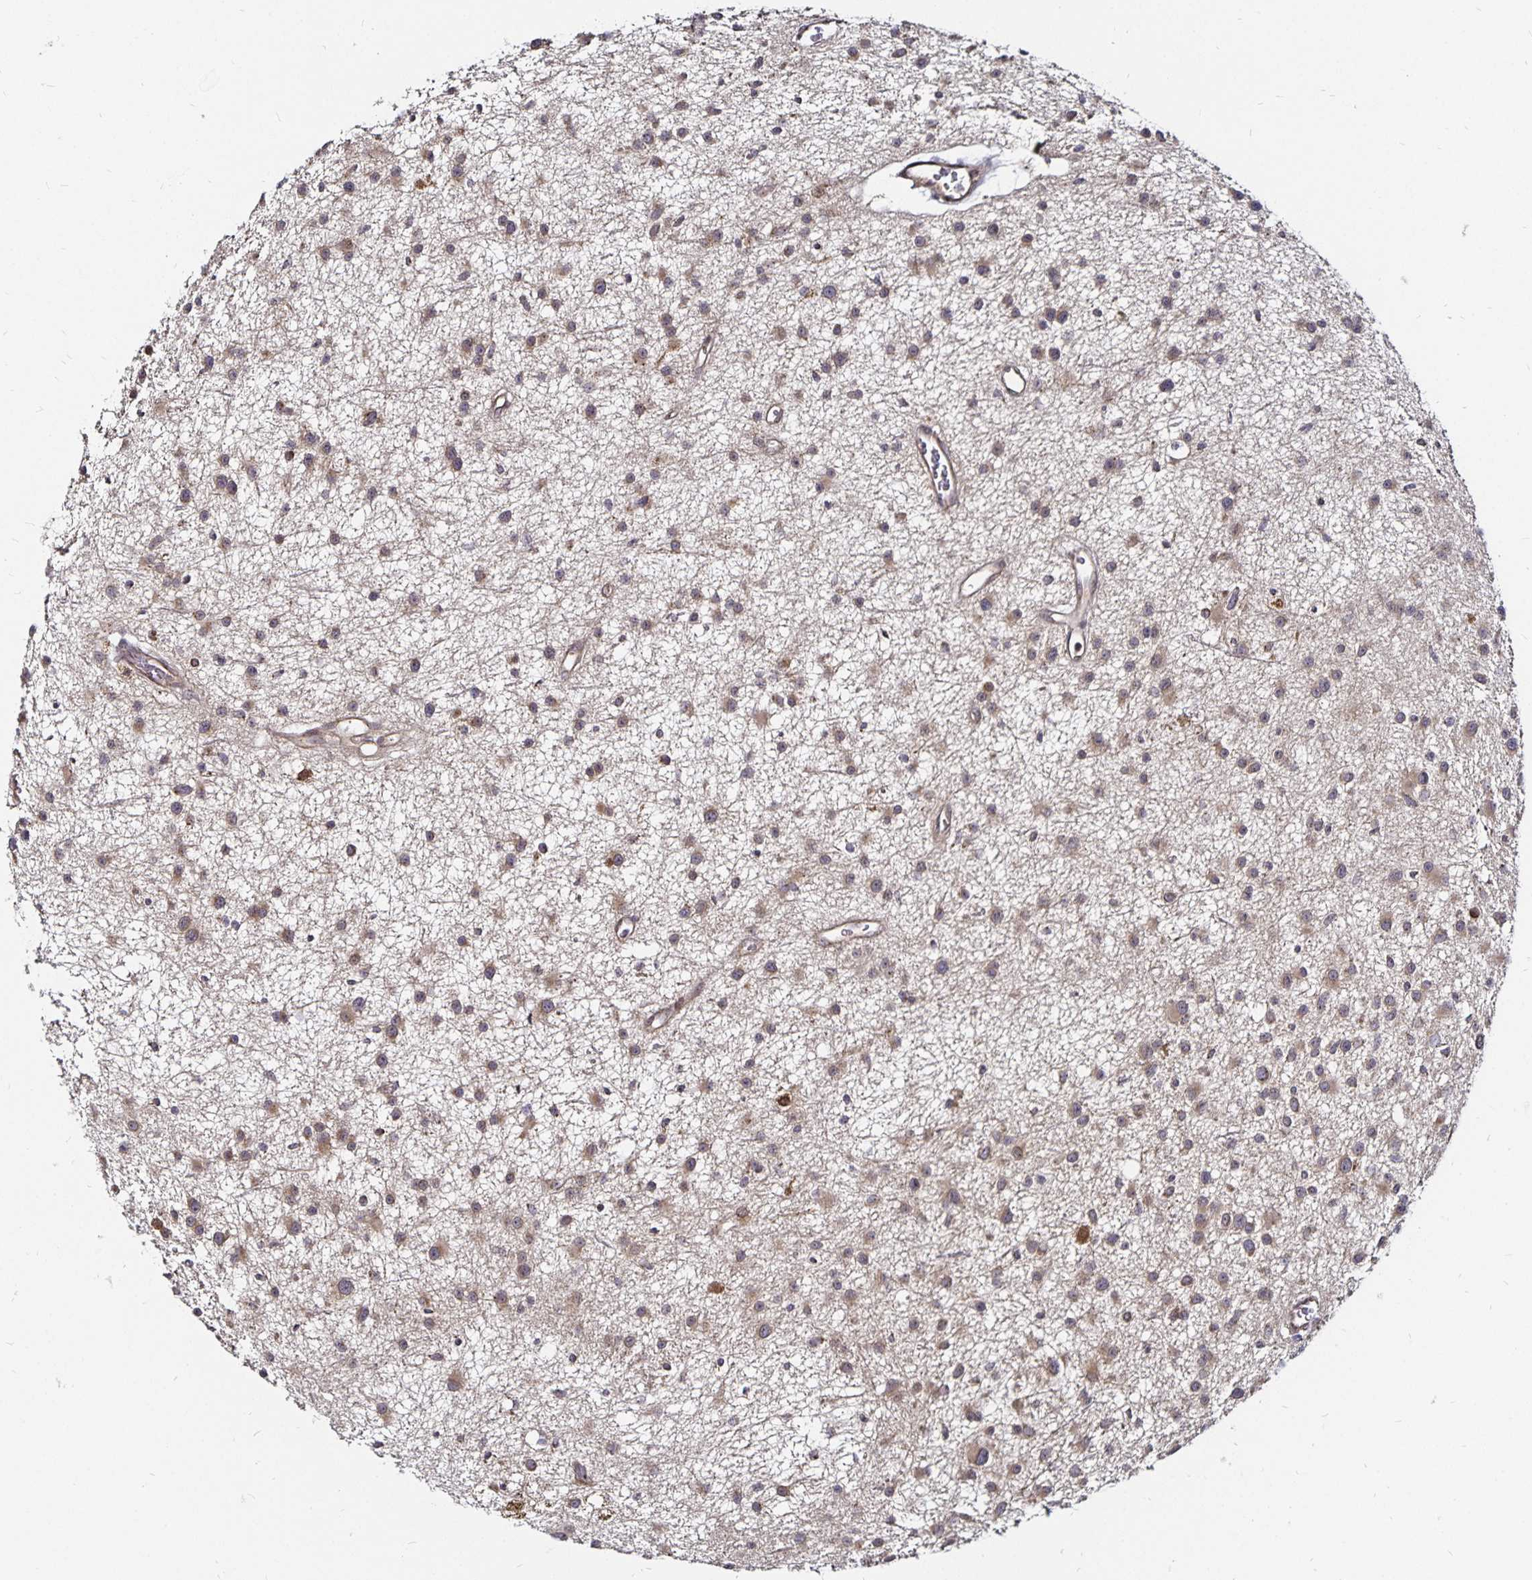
{"staining": {"intensity": "weak", "quantity": "25%-75%", "location": "cytoplasmic/membranous"}, "tissue": "glioma", "cell_type": "Tumor cells", "image_type": "cancer", "snomed": [{"axis": "morphology", "description": "Glioma, malignant, Low grade"}, {"axis": "topography", "description": "Brain"}], "caption": "Weak cytoplasmic/membranous staining is seen in approximately 25%-75% of tumor cells in glioma.", "gene": "CYP27A1", "patient": {"sex": "male", "age": 43}}